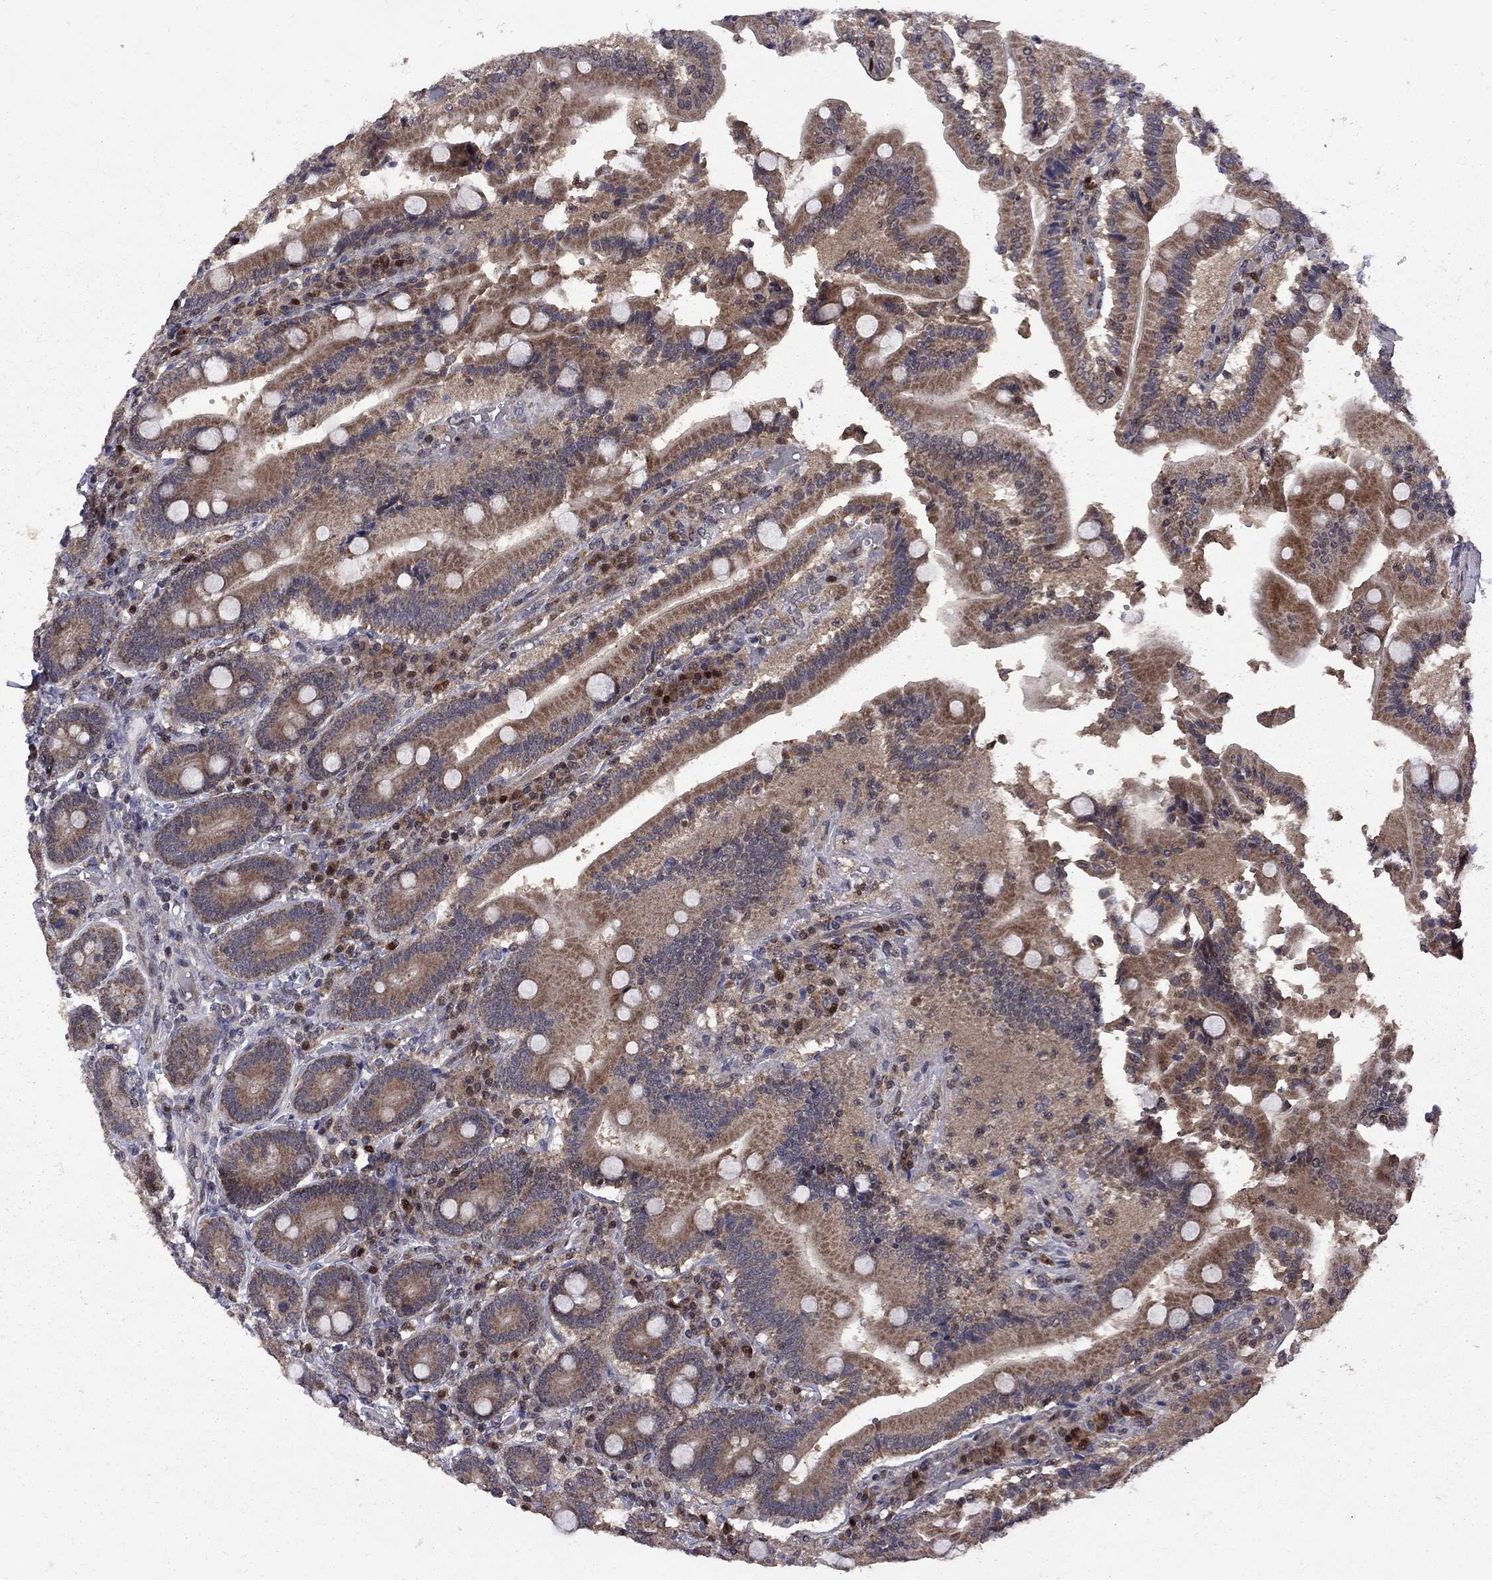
{"staining": {"intensity": "strong", "quantity": "25%-75%", "location": "cytoplasmic/membranous"}, "tissue": "duodenum", "cell_type": "Glandular cells", "image_type": "normal", "snomed": [{"axis": "morphology", "description": "Normal tissue, NOS"}, {"axis": "topography", "description": "Duodenum"}], "caption": "DAB (3,3'-diaminobenzidine) immunohistochemical staining of benign human duodenum demonstrates strong cytoplasmic/membranous protein positivity in approximately 25%-75% of glandular cells.", "gene": "IPP", "patient": {"sex": "female", "age": 62}}